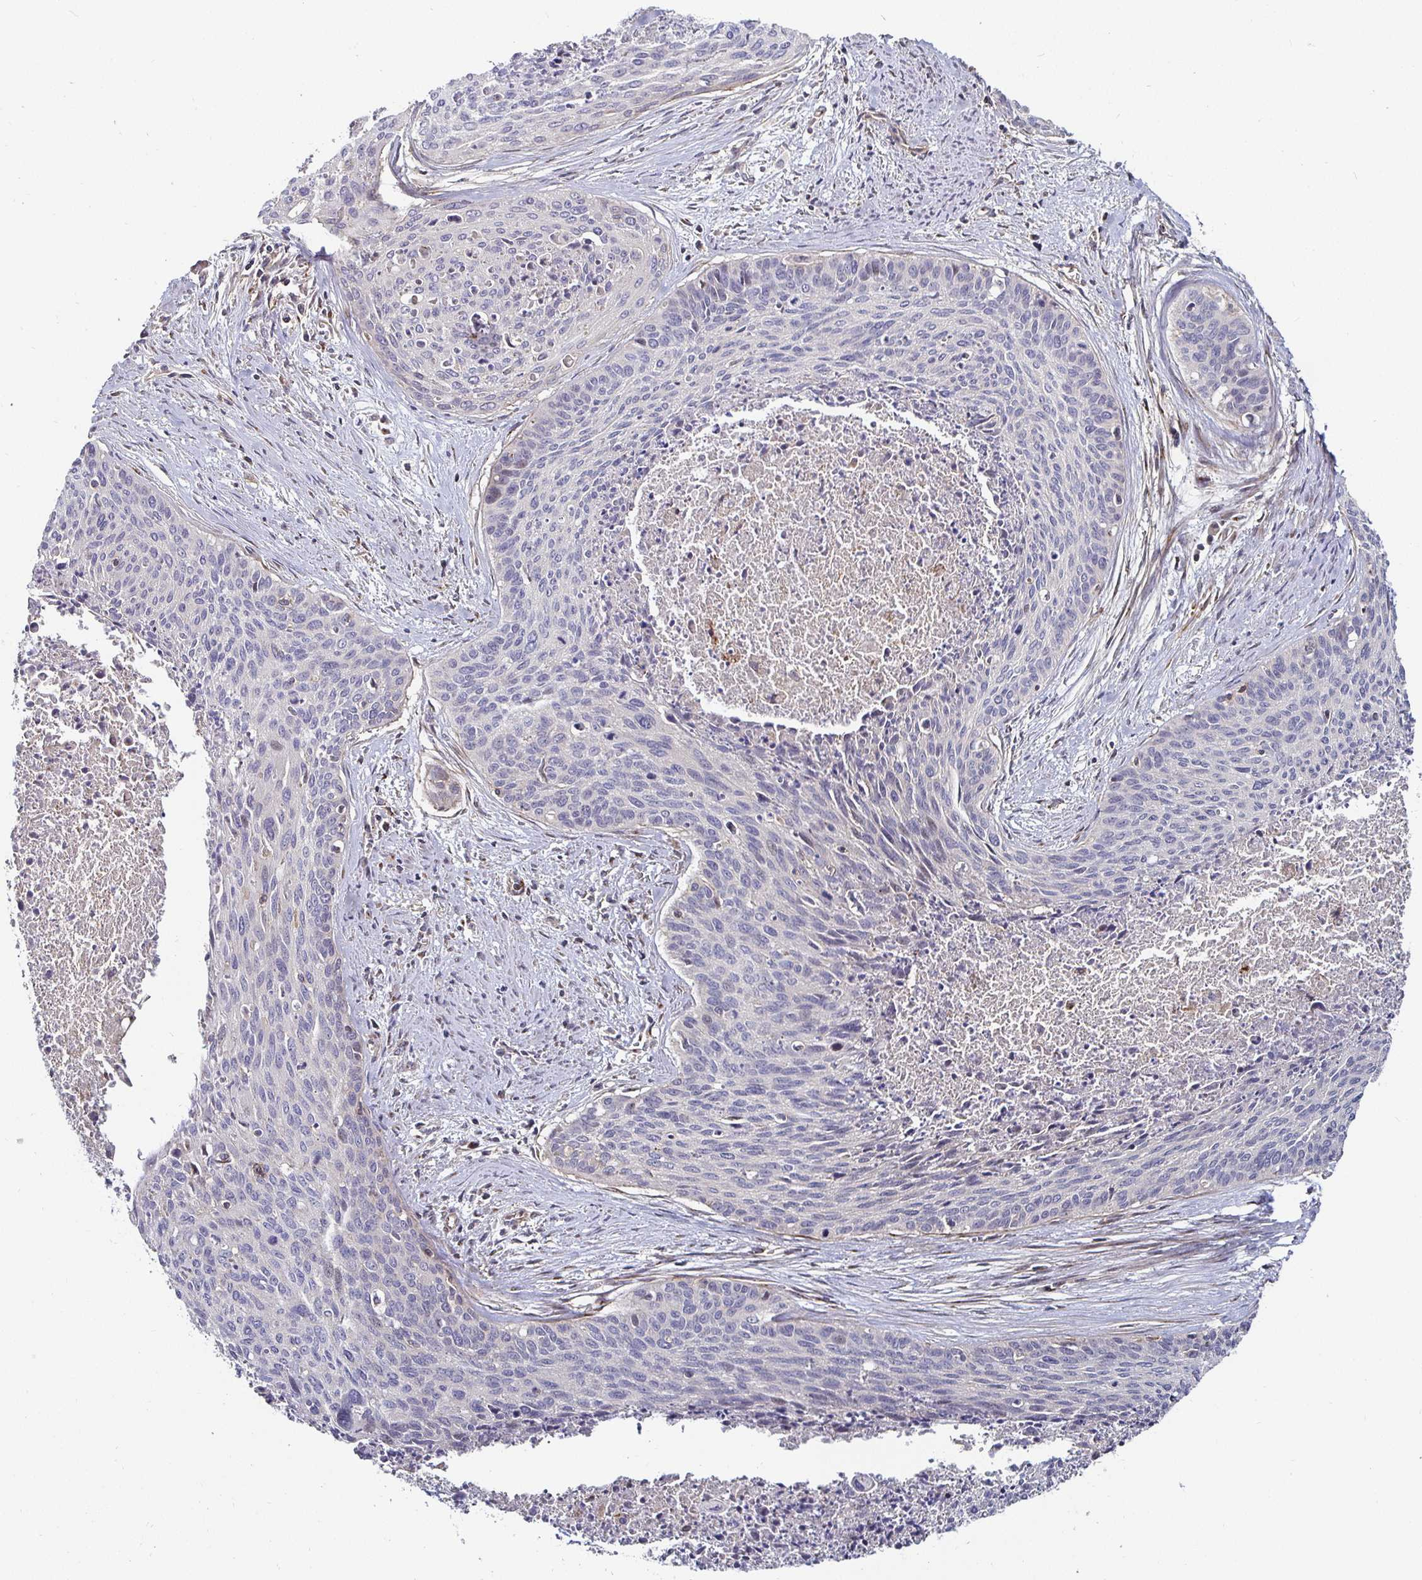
{"staining": {"intensity": "negative", "quantity": "none", "location": "none"}, "tissue": "cervical cancer", "cell_type": "Tumor cells", "image_type": "cancer", "snomed": [{"axis": "morphology", "description": "Squamous cell carcinoma, NOS"}, {"axis": "topography", "description": "Cervix"}], "caption": "Protein analysis of cervical cancer (squamous cell carcinoma) shows no significant positivity in tumor cells.", "gene": "GJA4", "patient": {"sex": "female", "age": 55}}